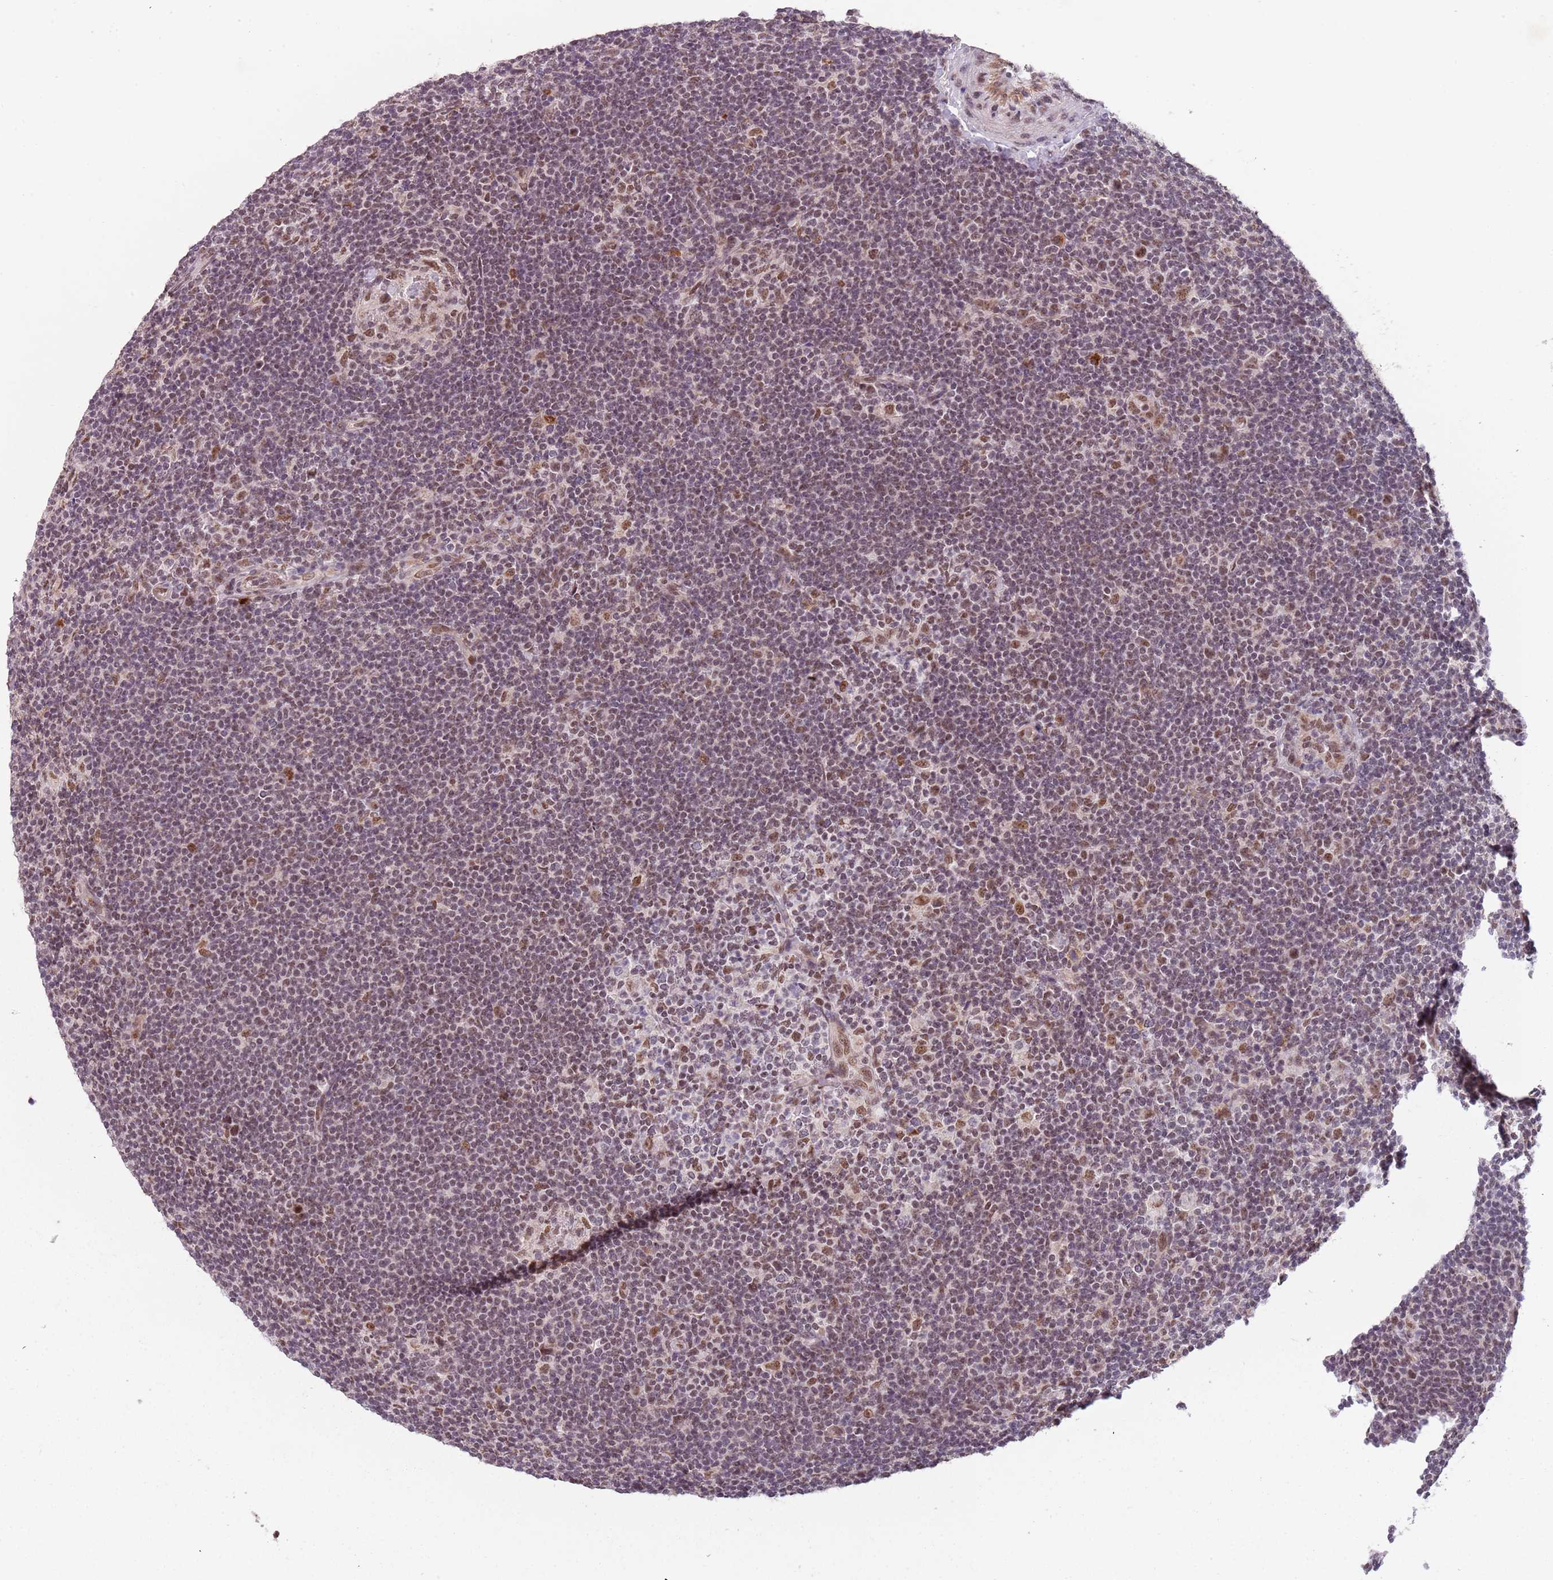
{"staining": {"intensity": "moderate", "quantity": ">75%", "location": "nuclear"}, "tissue": "lymphoma", "cell_type": "Tumor cells", "image_type": "cancer", "snomed": [{"axis": "morphology", "description": "Hodgkin's disease, NOS"}, {"axis": "topography", "description": "Lymph node"}], "caption": "Hodgkin's disease tissue exhibits moderate nuclear staining in about >75% of tumor cells, visualized by immunohistochemistry.", "gene": "FAM120AOS", "patient": {"sex": "female", "age": 57}}